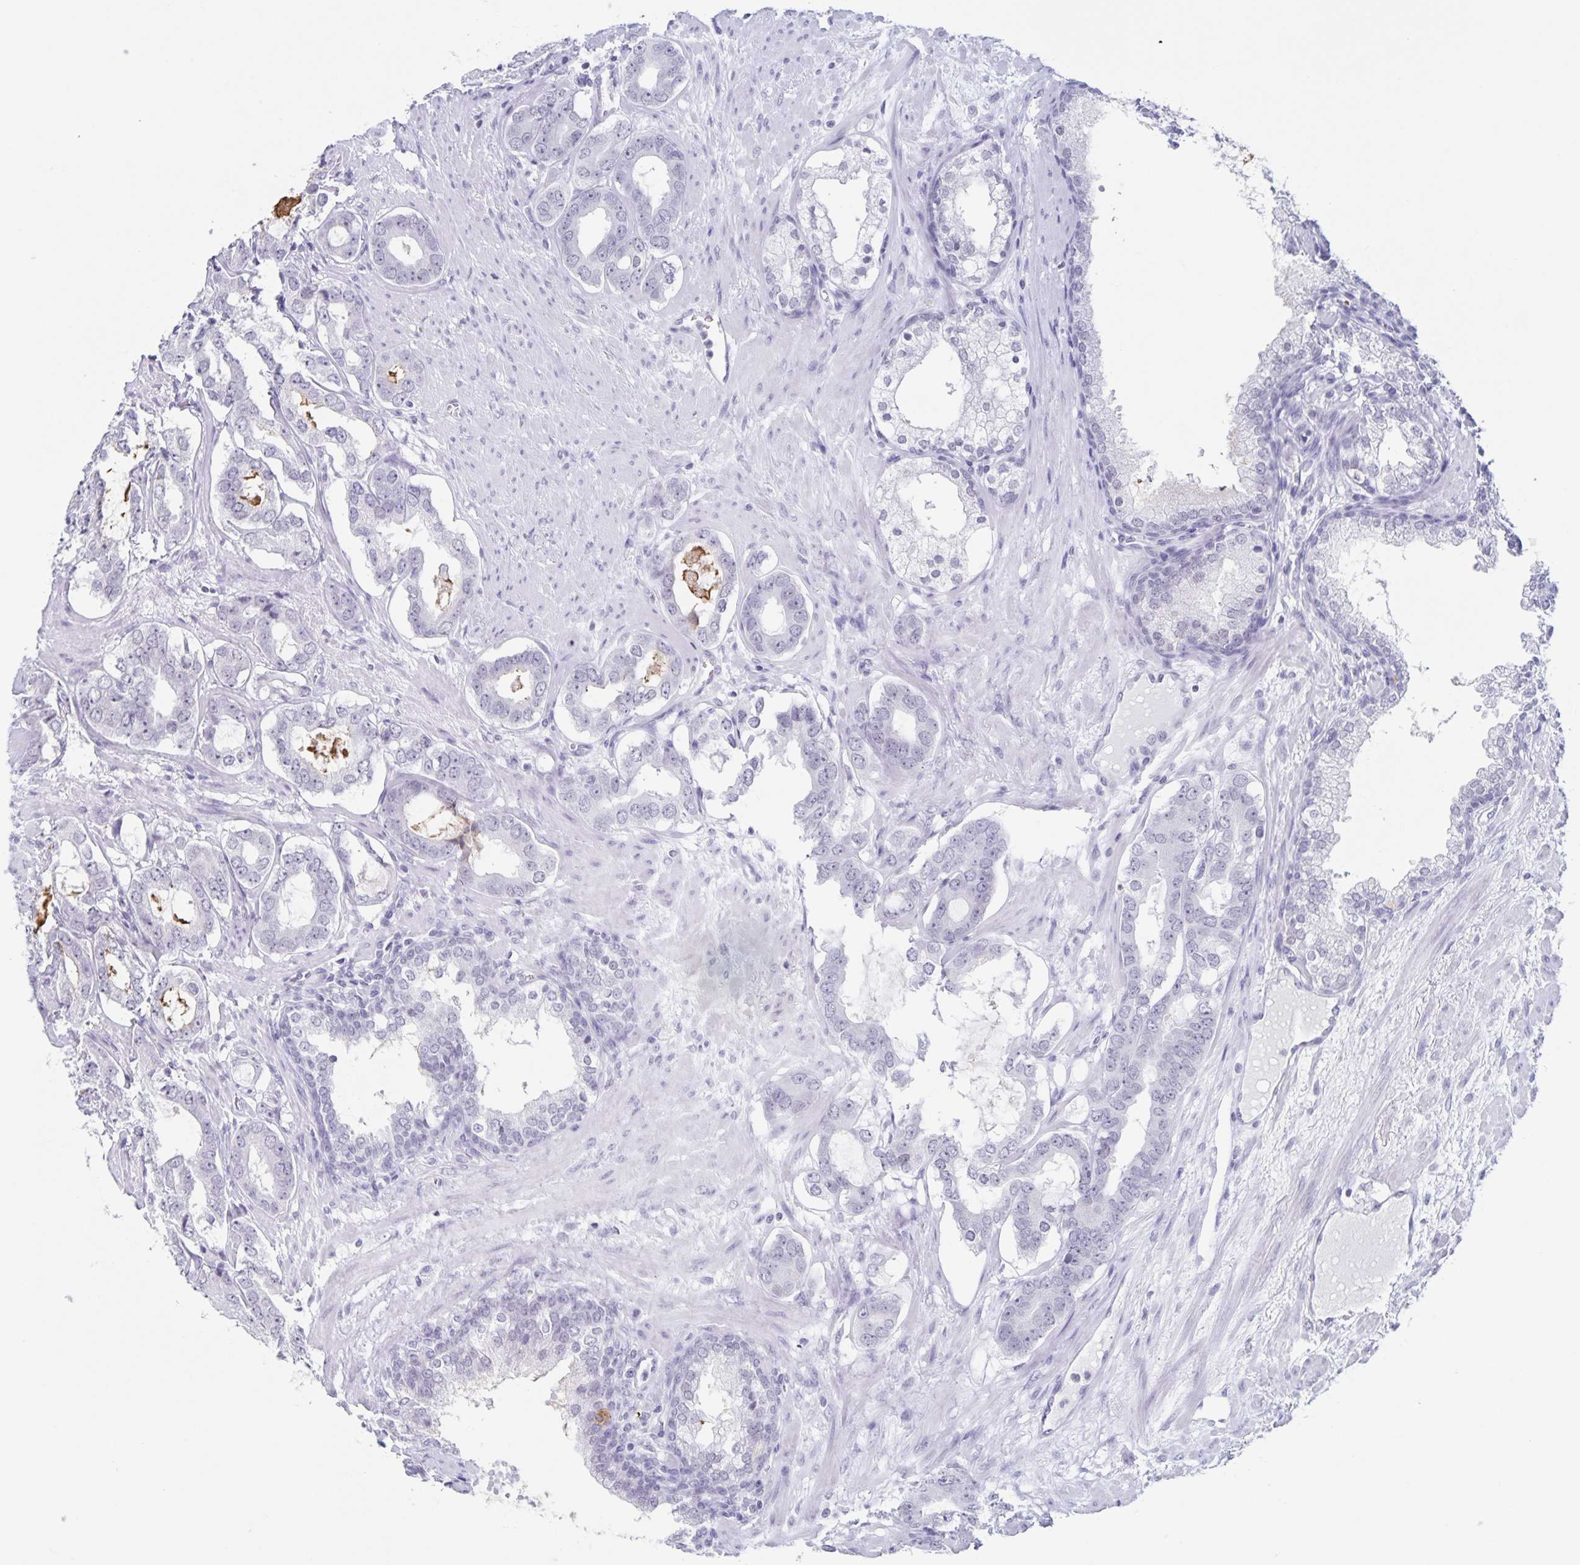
{"staining": {"intensity": "negative", "quantity": "none", "location": "none"}, "tissue": "prostate cancer", "cell_type": "Tumor cells", "image_type": "cancer", "snomed": [{"axis": "morphology", "description": "Adenocarcinoma, High grade"}, {"axis": "topography", "description": "Prostate"}], "caption": "Tumor cells show no significant protein expression in prostate cancer (adenocarcinoma (high-grade)).", "gene": "LCE6A", "patient": {"sex": "male", "age": 75}}